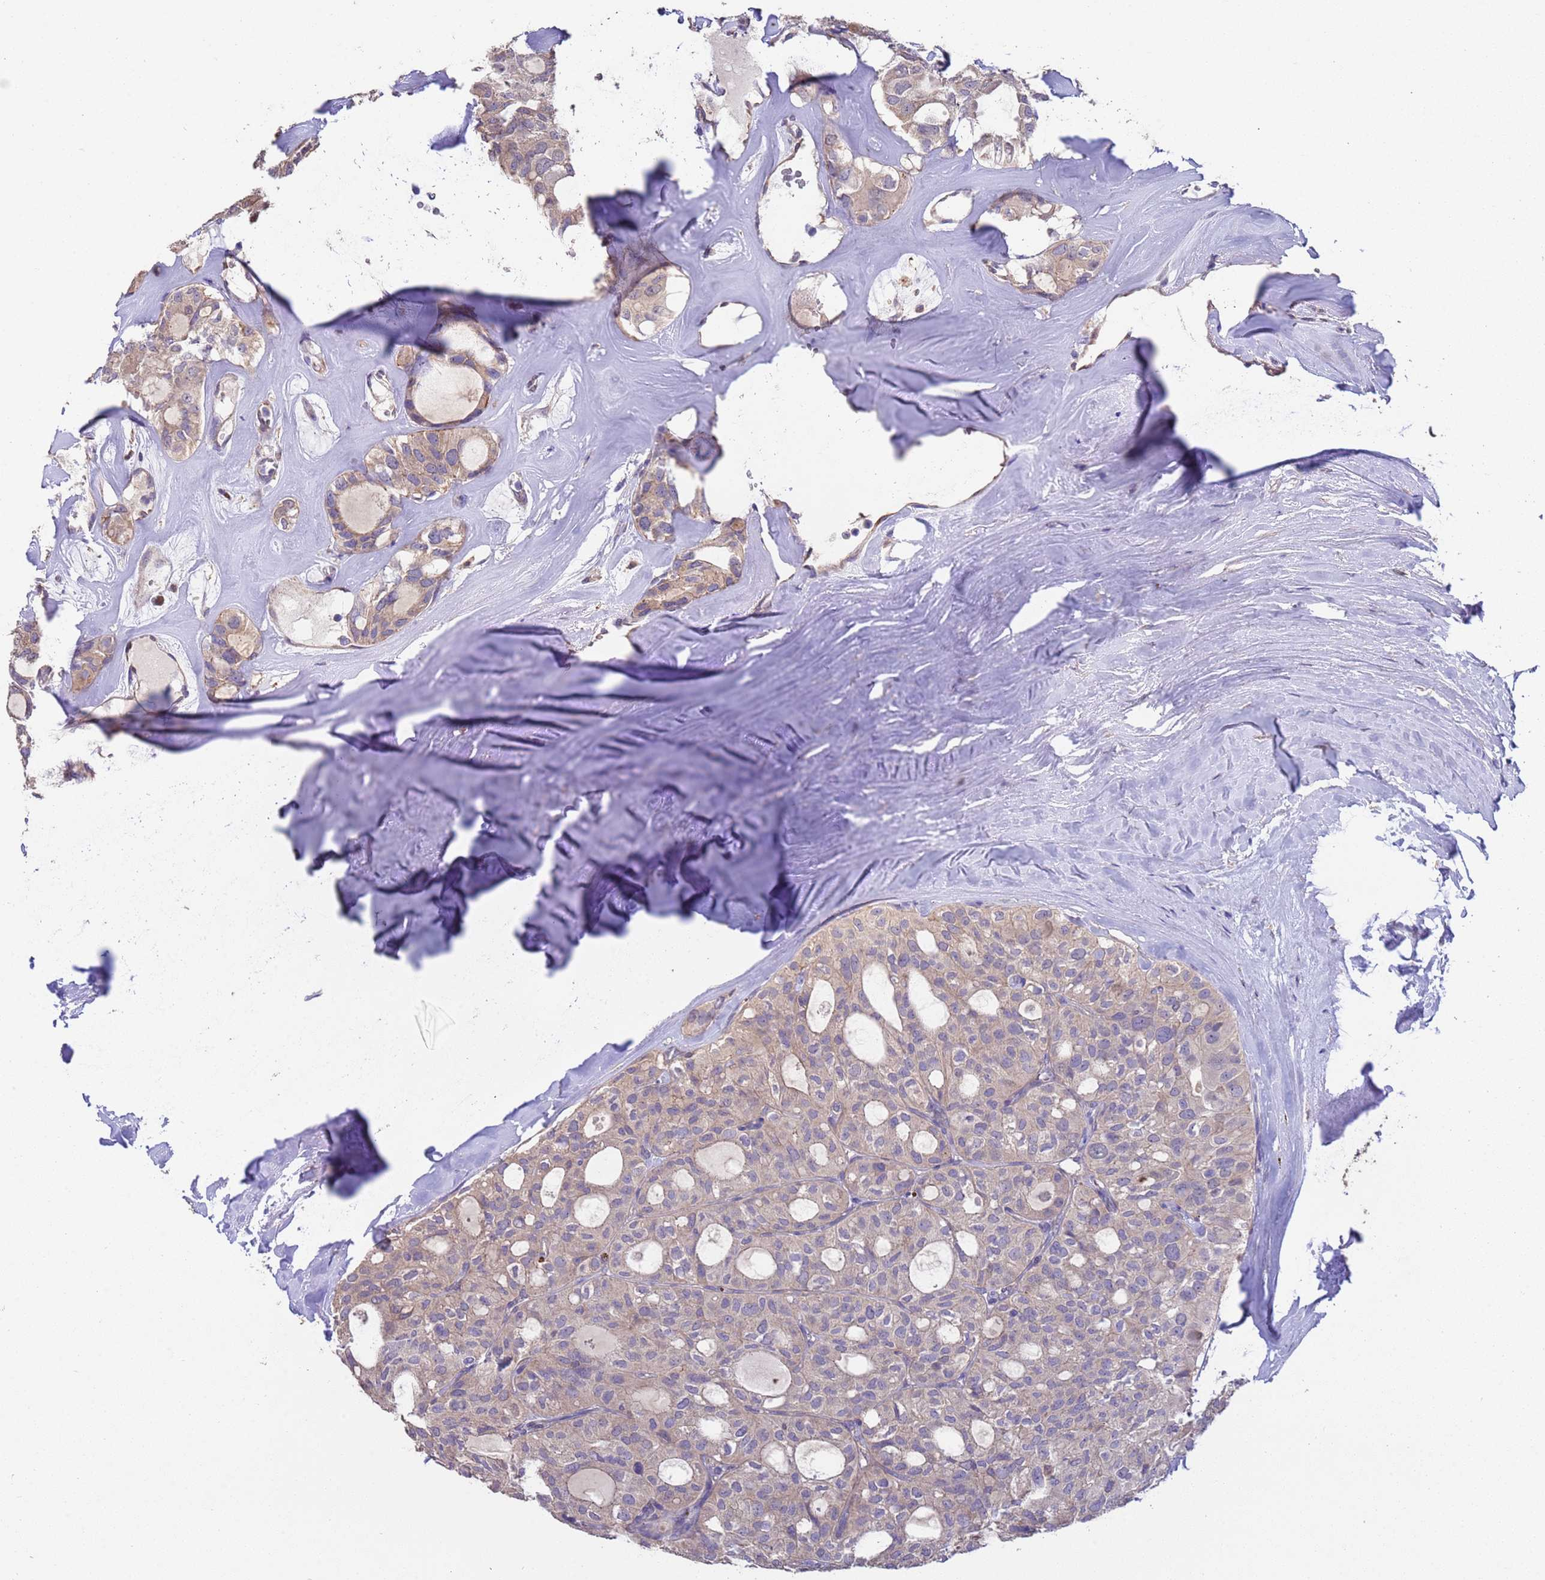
{"staining": {"intensity": "weak", "quantity": "<25%", "location": "cytoplasmic/membranous"}, "tissue": "thyroid cancer", "cell_type": "Tumor cells", "image_type": "cancer", "snomed": [{"axis": "morphology", "description": "Follicular adenoma carcinoma, NOS"}, {"axis": "topography", "description": "Thyroid gland"}], "caption": "DAB immunohistochemical staining of thyroid cancer (follicular adenoma carcinoma) demonstrates no significant staining in tumor cells.", "gene": "NPHP1", "patient": {"sex": "male", "age": 75}}